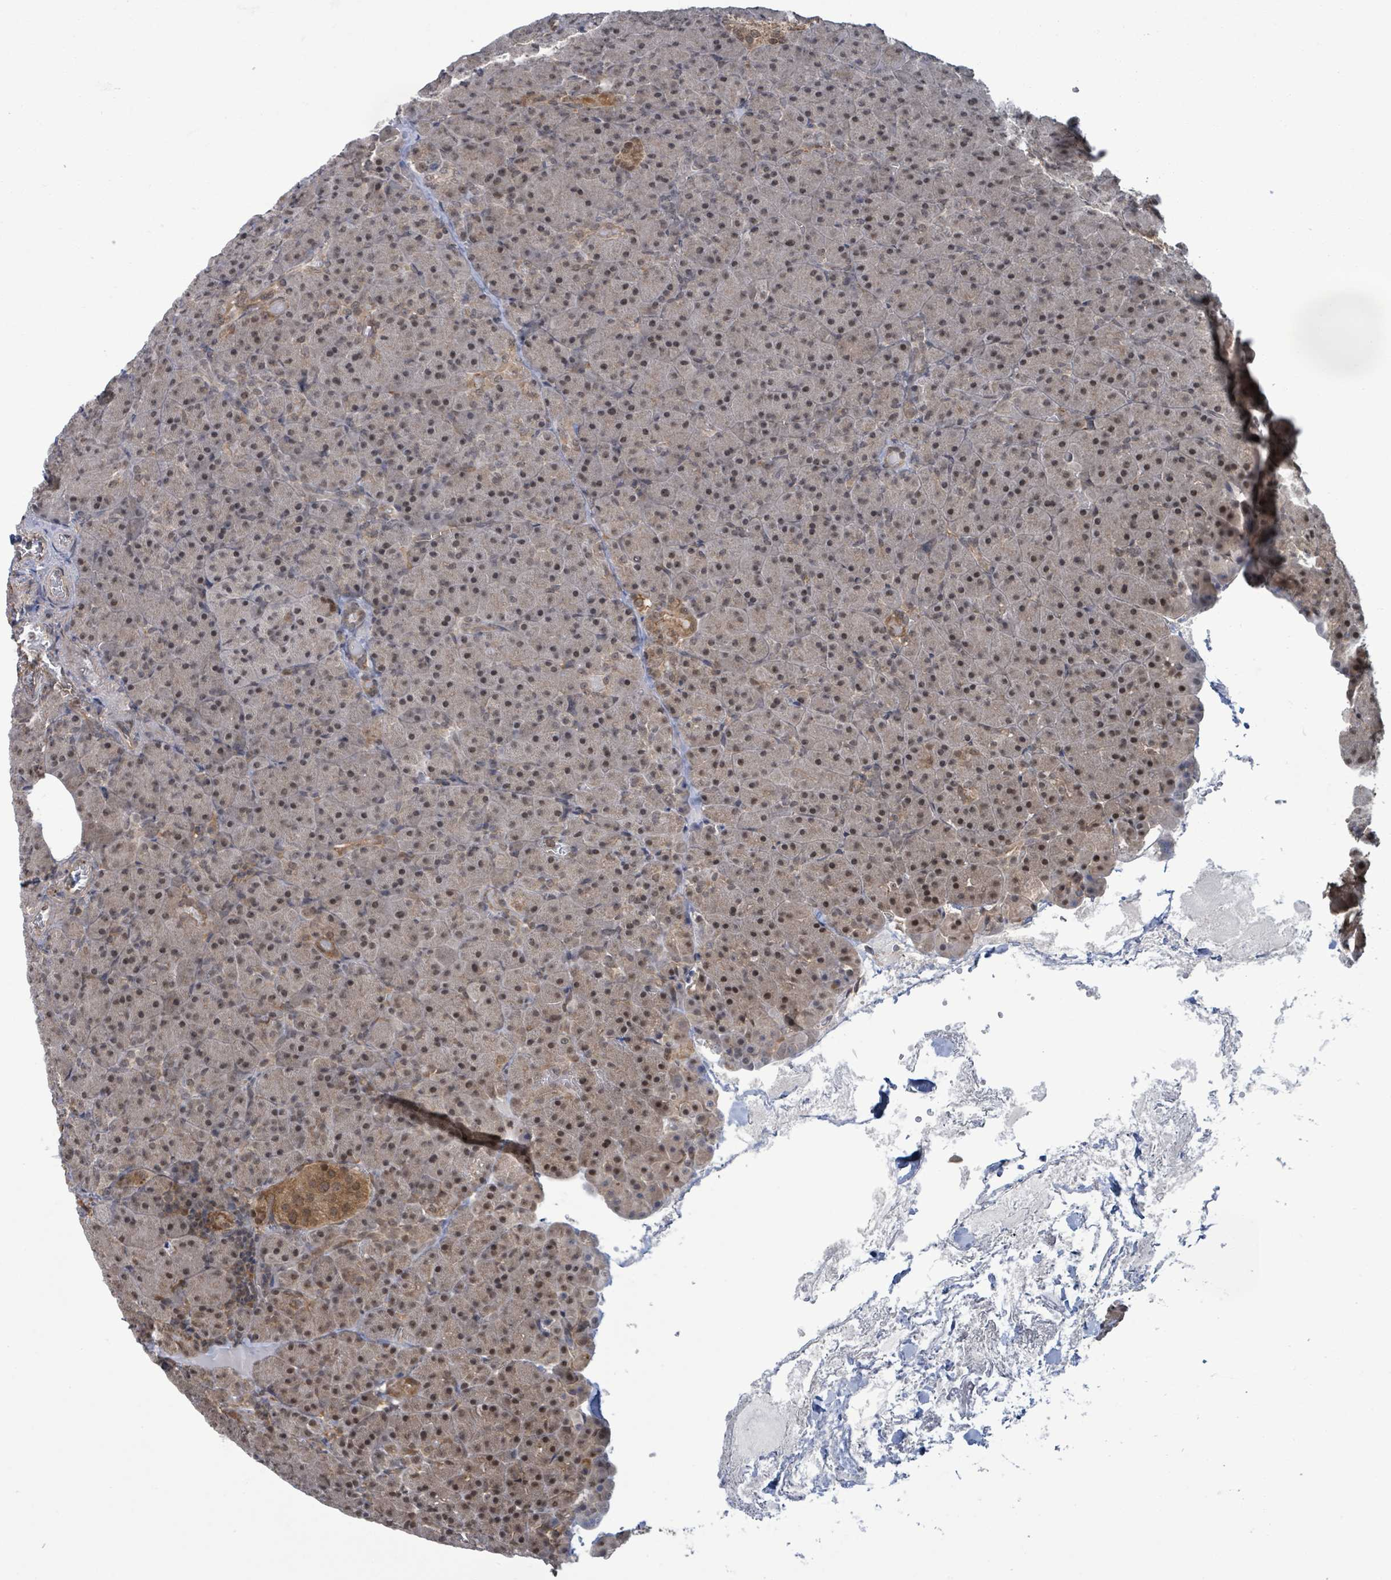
{"staining": {"intensity": "moderate", "quantity": ">75%", "location": "nuclear"}, "tissue": "pancreas", "cell_type": "Exocrine glandular cells", "image_type": "normal", "snomed": [{"axis": "morphology", "description": "Normal tissue, NOS"}, {"axis": "topography", "description": "Pancreas"}], "caption": "This photomicrograph shows benign pancreas stained with immunohistochemistry (IHC) to label a protein in brown. The nuclear of exocrine glandular cells show moderate positivity for the protein. Nuclei are counter-stained blue.", "gene": "ENSG00000256500", "patient": {"sex": "male", "age": 63}}